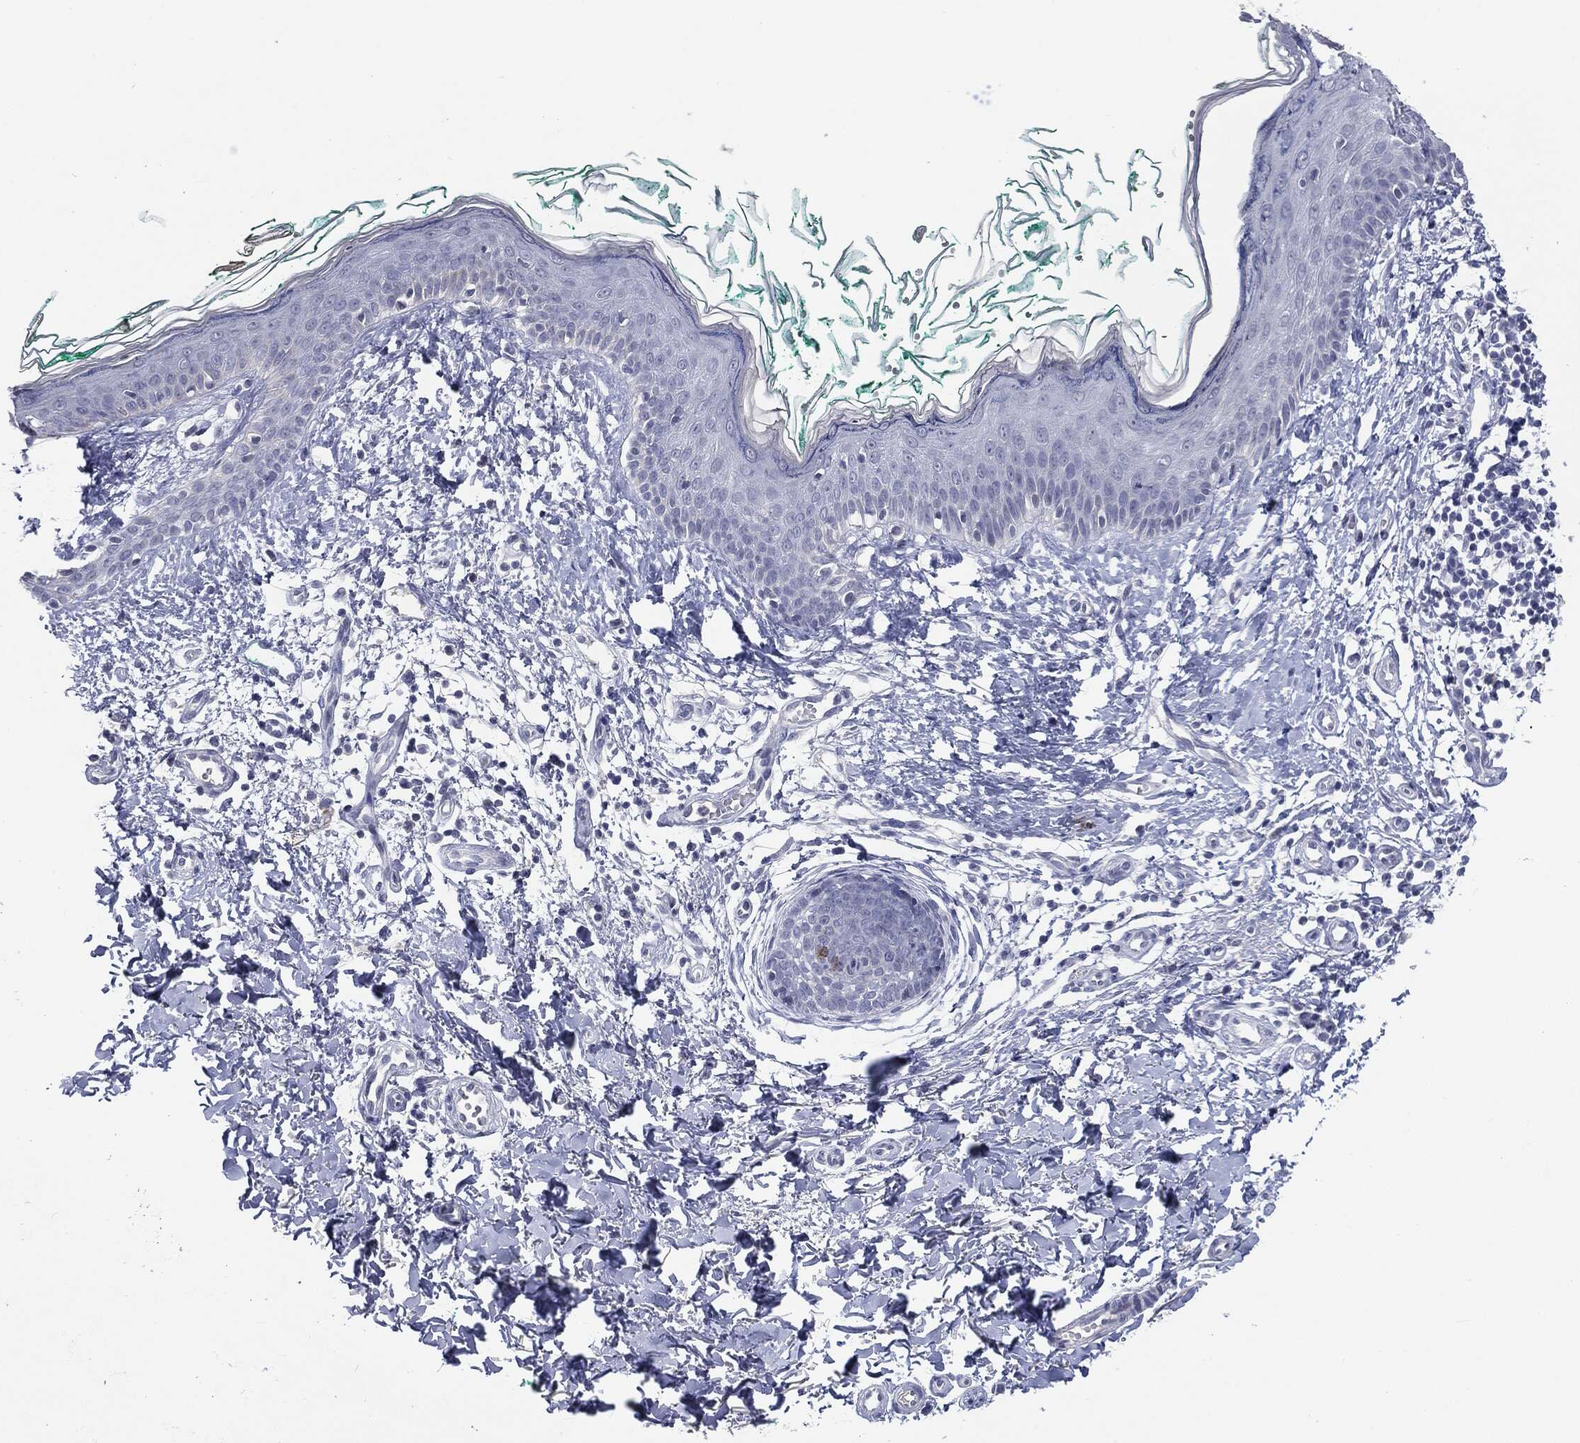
{"staining": {"intensity": "negative", "quantity": "none", "location": "none"}, "tissue": "skin", "cell_type": "Fibroblasts", "image_type": "normal", "snomed": [{"axis": "morphology", "description": "Normal tissue, NOS"}, {"axis": "morphology", "description": "Basal cell carcinoma"}, {"axis": "topography", "description": "Skin"}], "caption": "Fibroblasts are negative for protein expression in normal human skin. Brightfield microscopy of immunohistochemistry stained with DAB (3,3'-diaminobenzidine) (brown) and hematoxylin (blue), captured at high magnification.", "gene": "CGB1", "patient": {"sex": "male", "age": 33}}